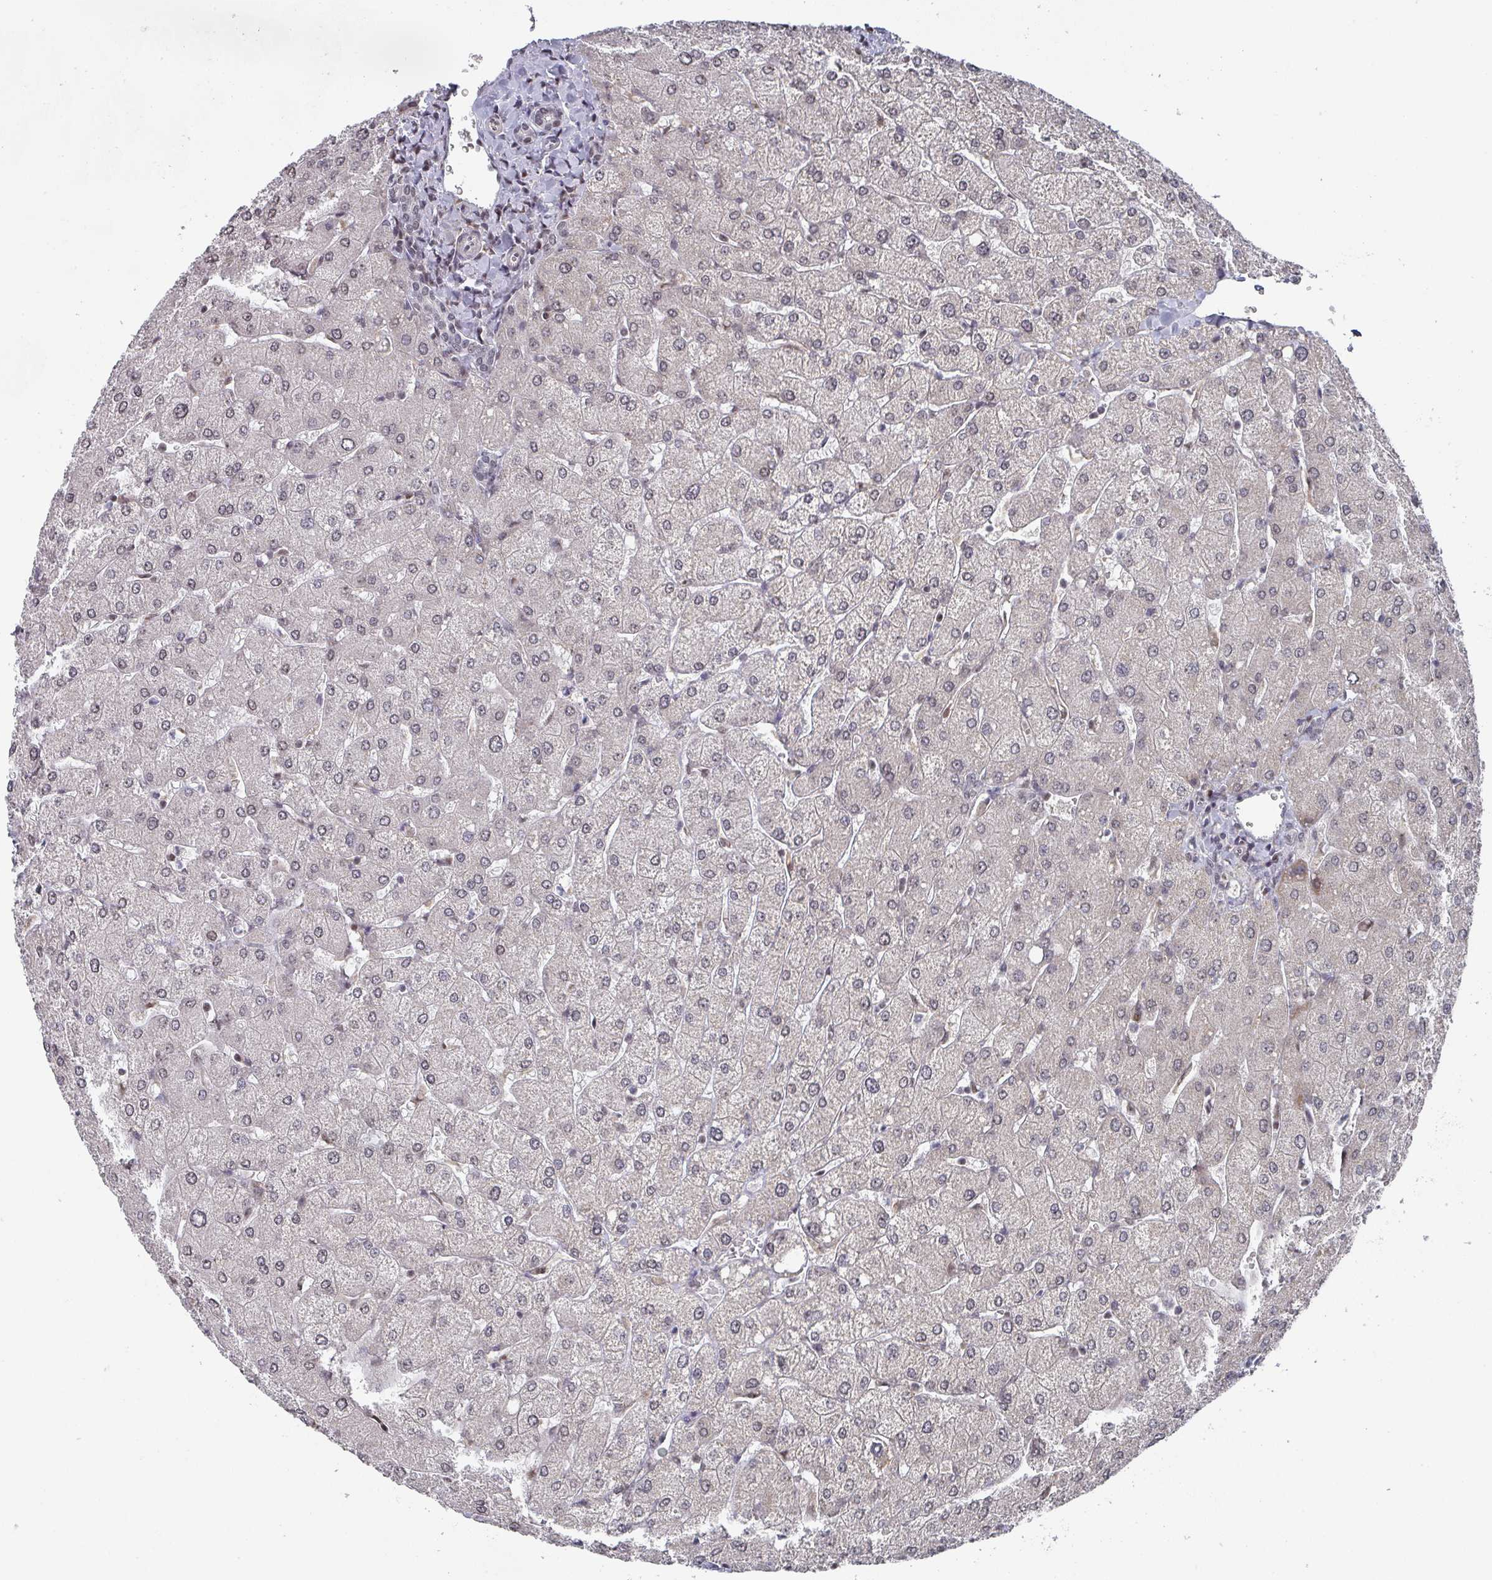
{"staining": {"intensity": "negative", "quantity": "none", "location": "none"}, "tissue": "liver", "cell_type": "Cholangiocytes", "image_type": "normal", "snomed": [{"axis": "morphology", "description": "Normal tissue, NOS"}, {"axis": "topography", "description": "Liver"}], "caption": "High power microscopy micrograph of an immunohistochemistry (IHC) micrograph of unremarkable liver, revealing no significant staining in cholangiocytes.", "gene": "ZNF654", "patient": {"sex": "male", "age": 55}}